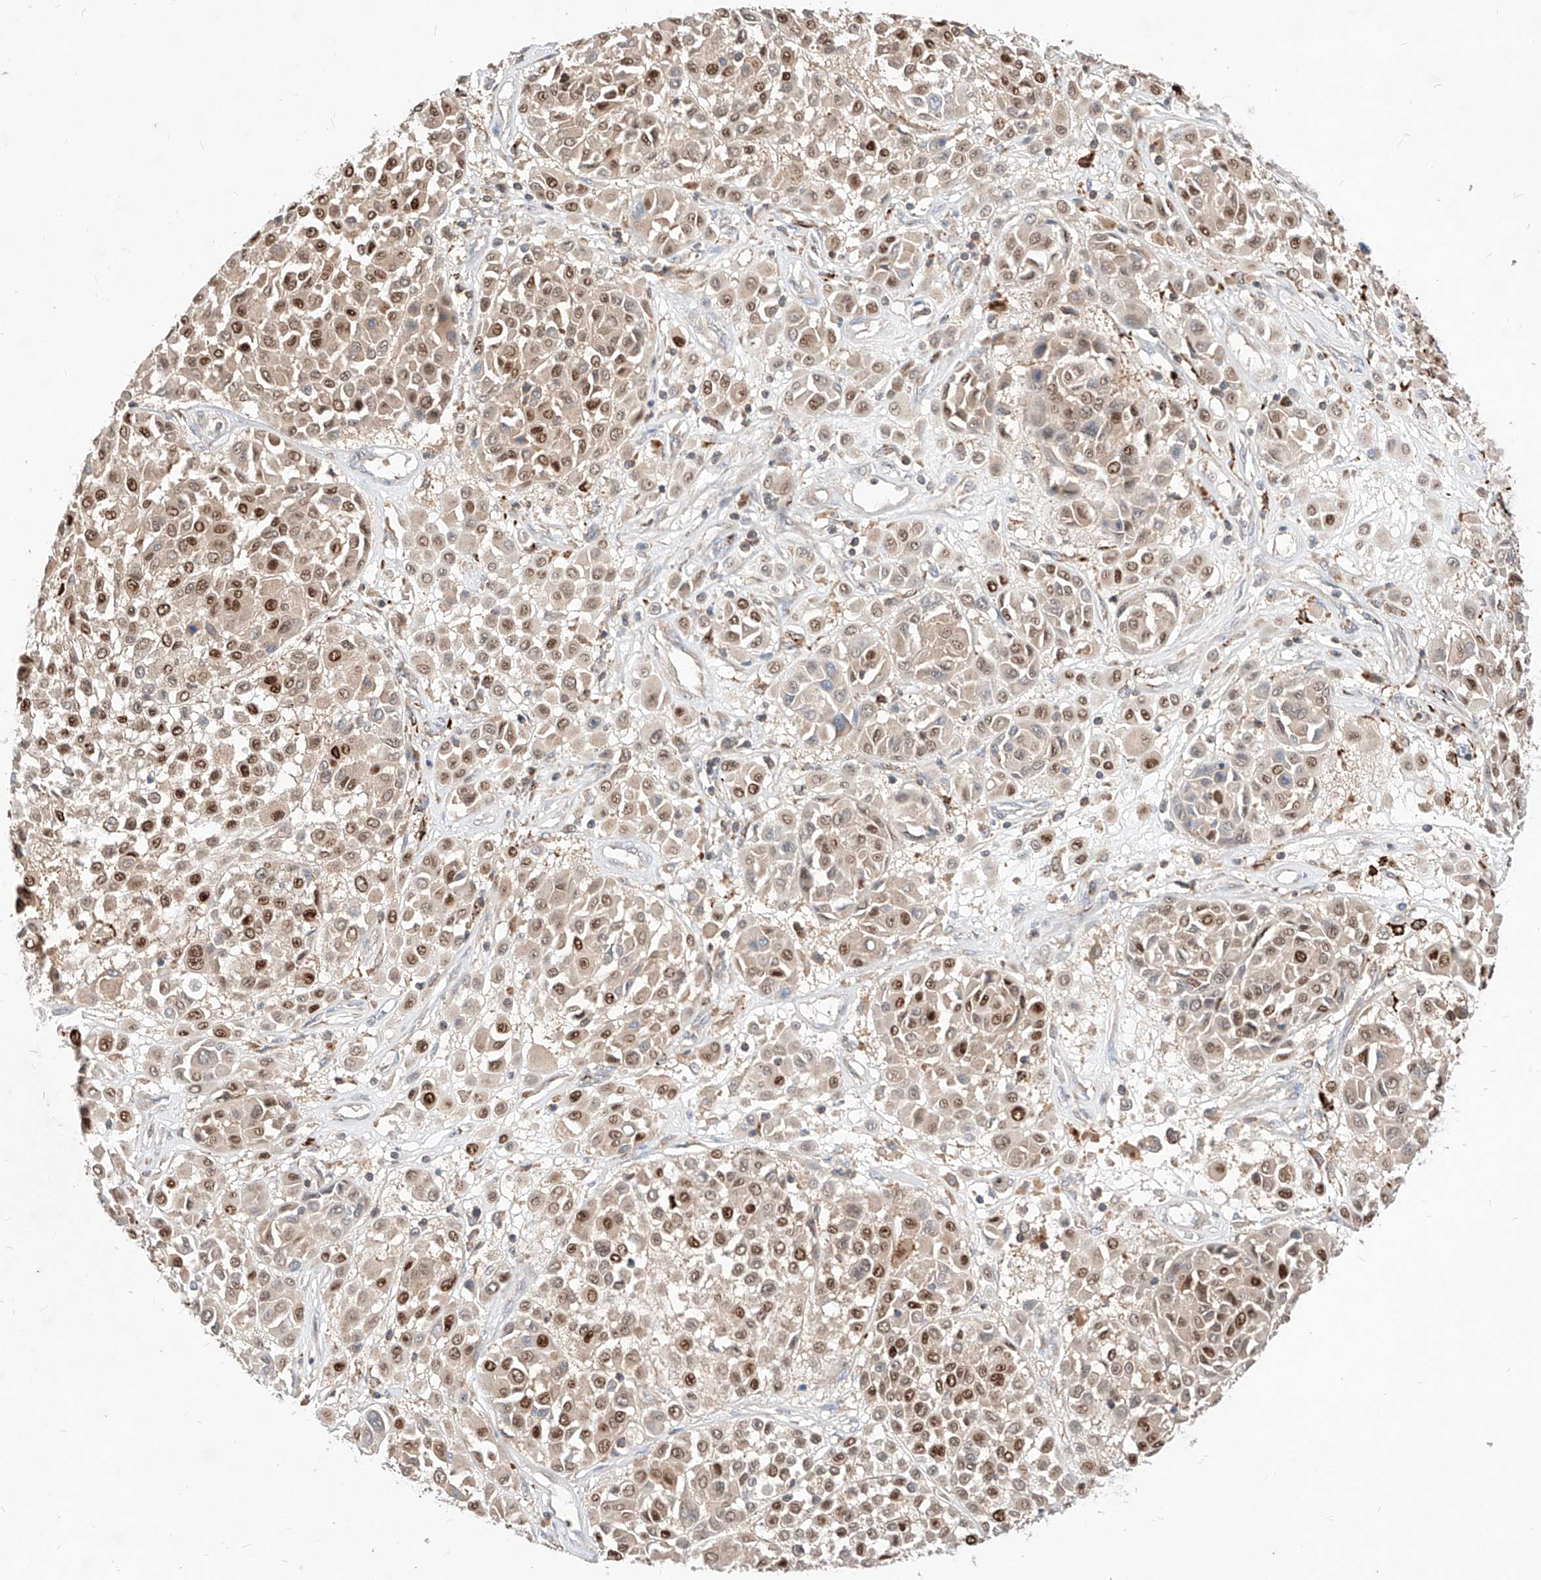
{"staining": {"intensity": "moderate", "quantity": ">75%", "location": "cytoplasmic/membranous,nuclear"}, "tissue": "melanoma", "cell_type": "Tumor cells", "image_type": "cancer", "snomed": [{"axis": "morphology", "description": "Malignant melanoma, Metastatic site"}, {"axis": "topography", "description": "Soft tissue"}], "caption": "Brown immunohistochemical staining in melanoma exhibits moderate cytoplasmic/membranous and nuclear expression in about >75% of tumor cells.", "gene": "TSNAX", "patient": {"sex": "male", "age": 41}}